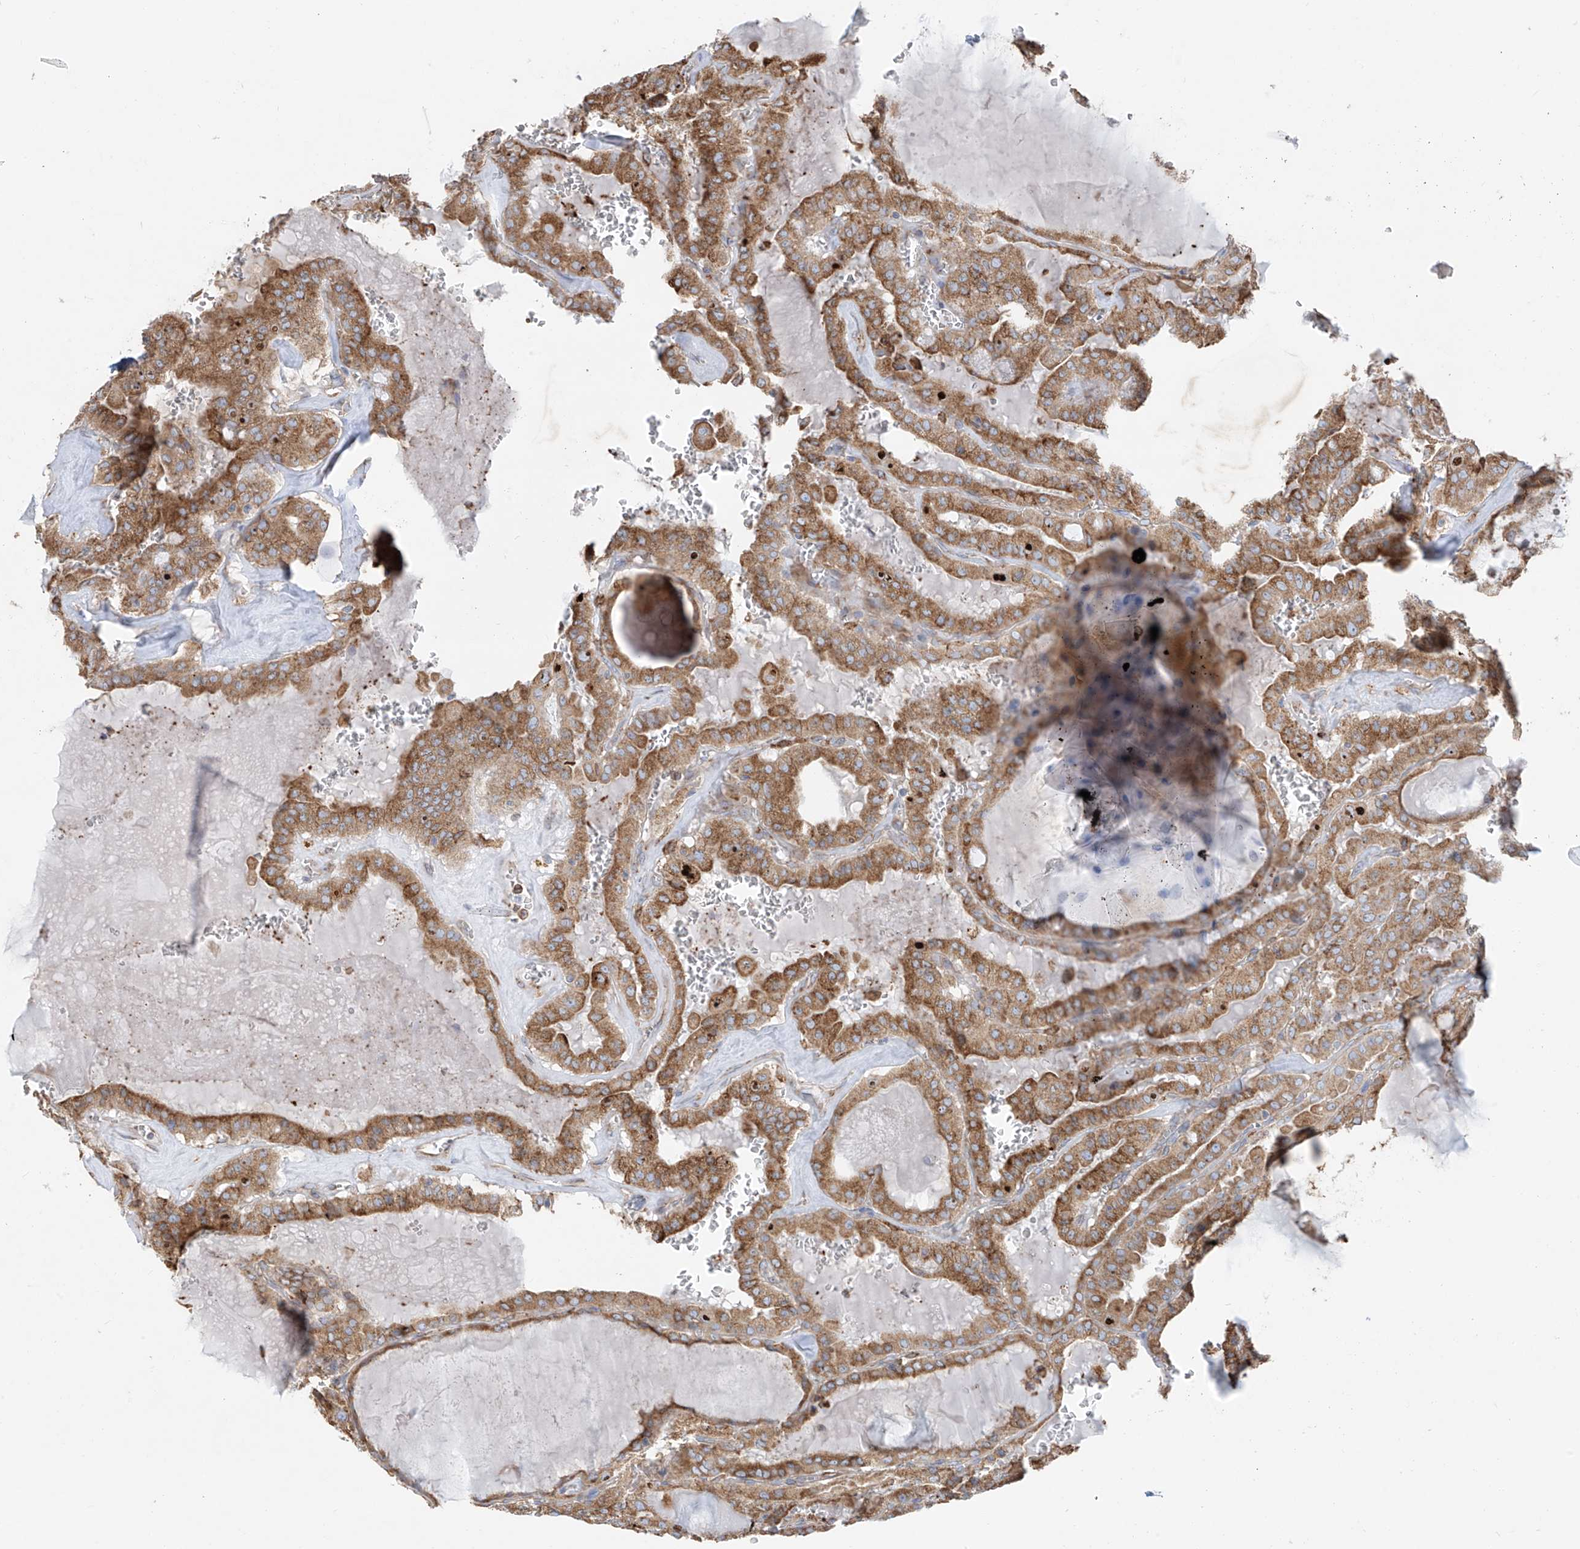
{"staining": {"intensity": "moderate", "quantity": ">75%", "location": "cytoplasmic/membranous"}, "tissue": "thyroid cancer", "cell_type": "Tumor cells", "image_type": "cancer", "snomed": [{"axis": "morphology", "description": "Papillary adenocarcinoma, NOS"}, {"axis": "topography", "description": "Thyroid gland"}], "caption": "A micrograph of human thyroid papillary adenocarcinoma stained for a protein demonstrates moderate cytoplasmic/membranous brown staining in tumor cells. (DAB = brown stain, brightfield microscopy at high magnification).", "gene": "ZNF354C", "patient": {"sex": "male", "age": 52}}